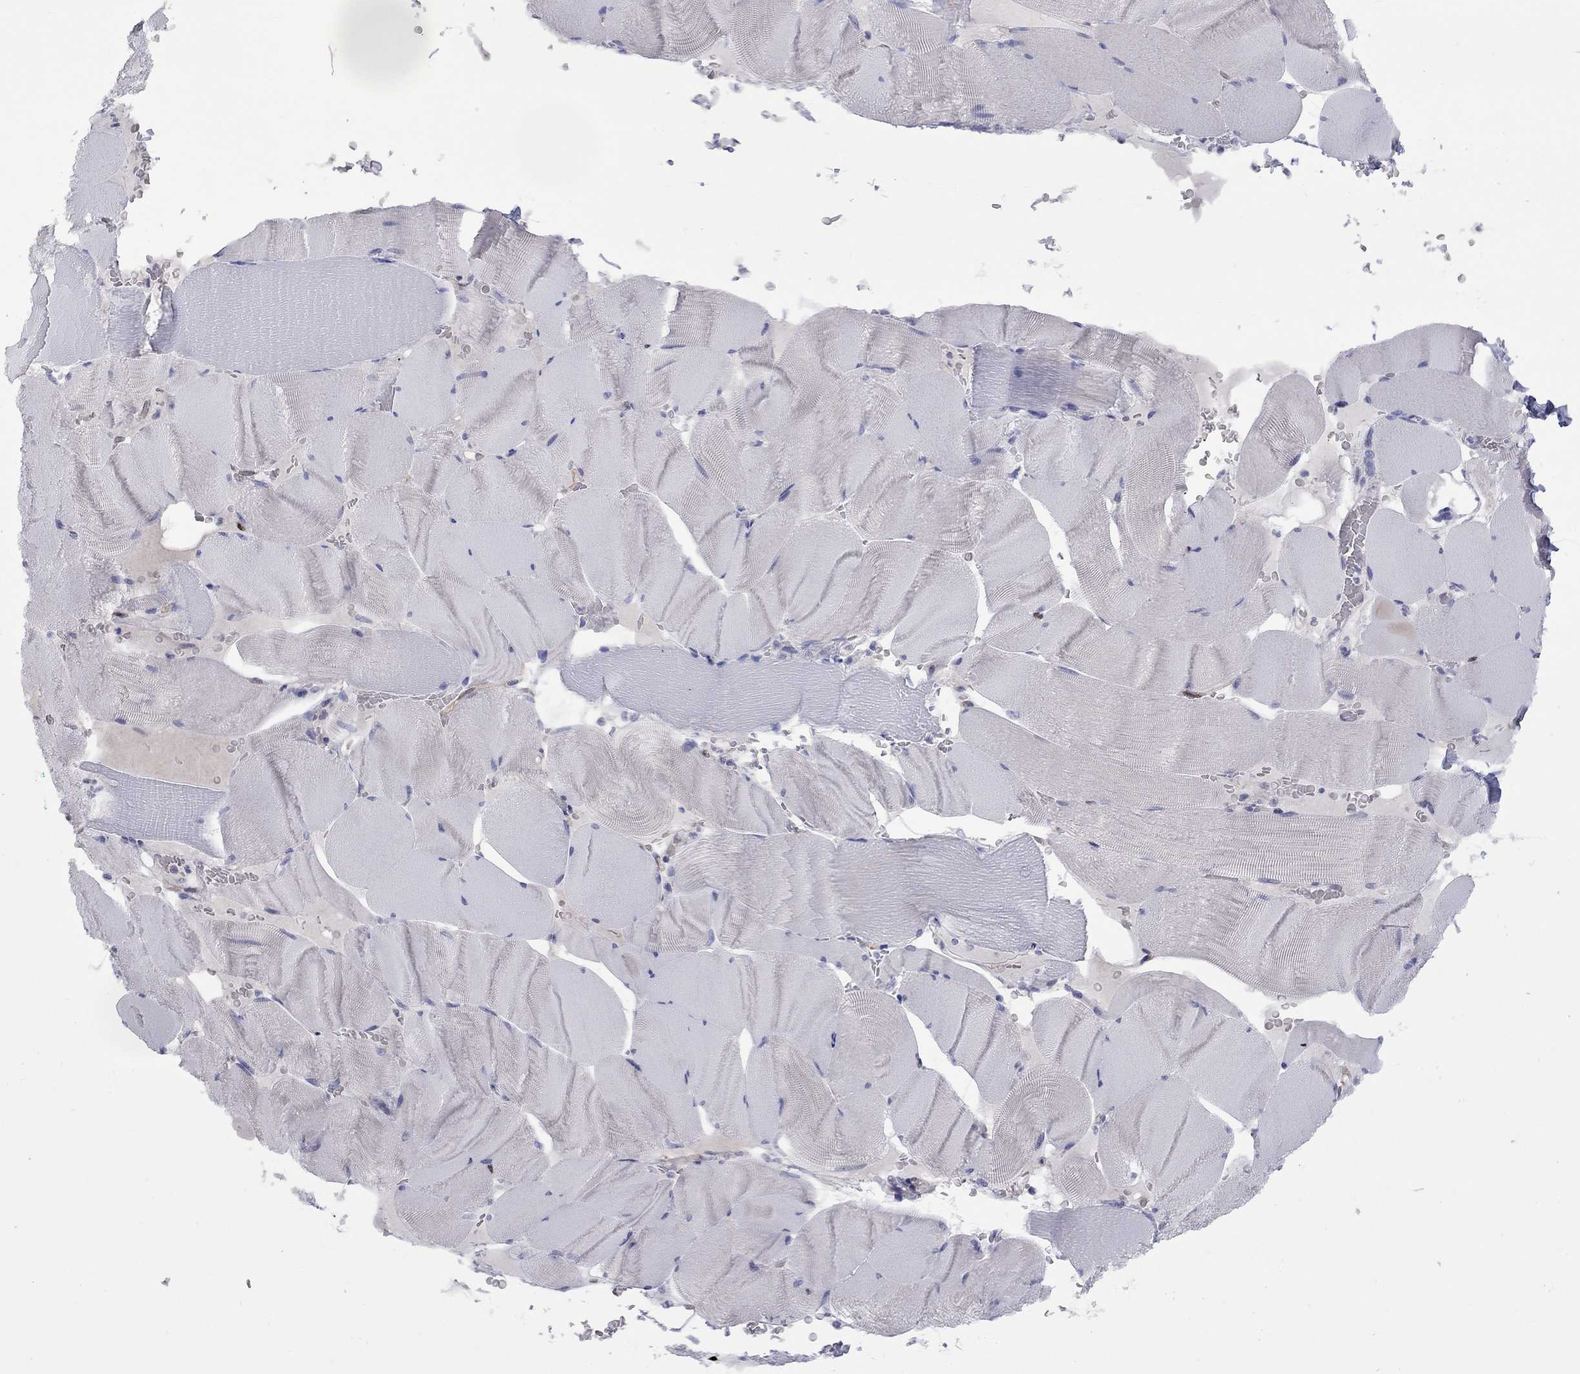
{"staining": {"intensity": "negative", "quantity": "none", "location": "none"}, "tissue": "skeletal muscle", "cell_type": "Myocytes", "image_type": "normal", "snomed": [{"axis": "morphology", "description": "Normal tissue, NOS"}, {"axis": "topography", "description": "Skeletal muscle"}], "caption": "High magnification brightfield microscopy of unremarkable skeletal muscle stained with DAB (3,3'-diaminobenzidine) (brown) and counterstained with hematoxylin (blue): myocytes show no significant positivity.", "gene": "CTNNBIP1", "patient": {"sex": "male", "age": 56}}